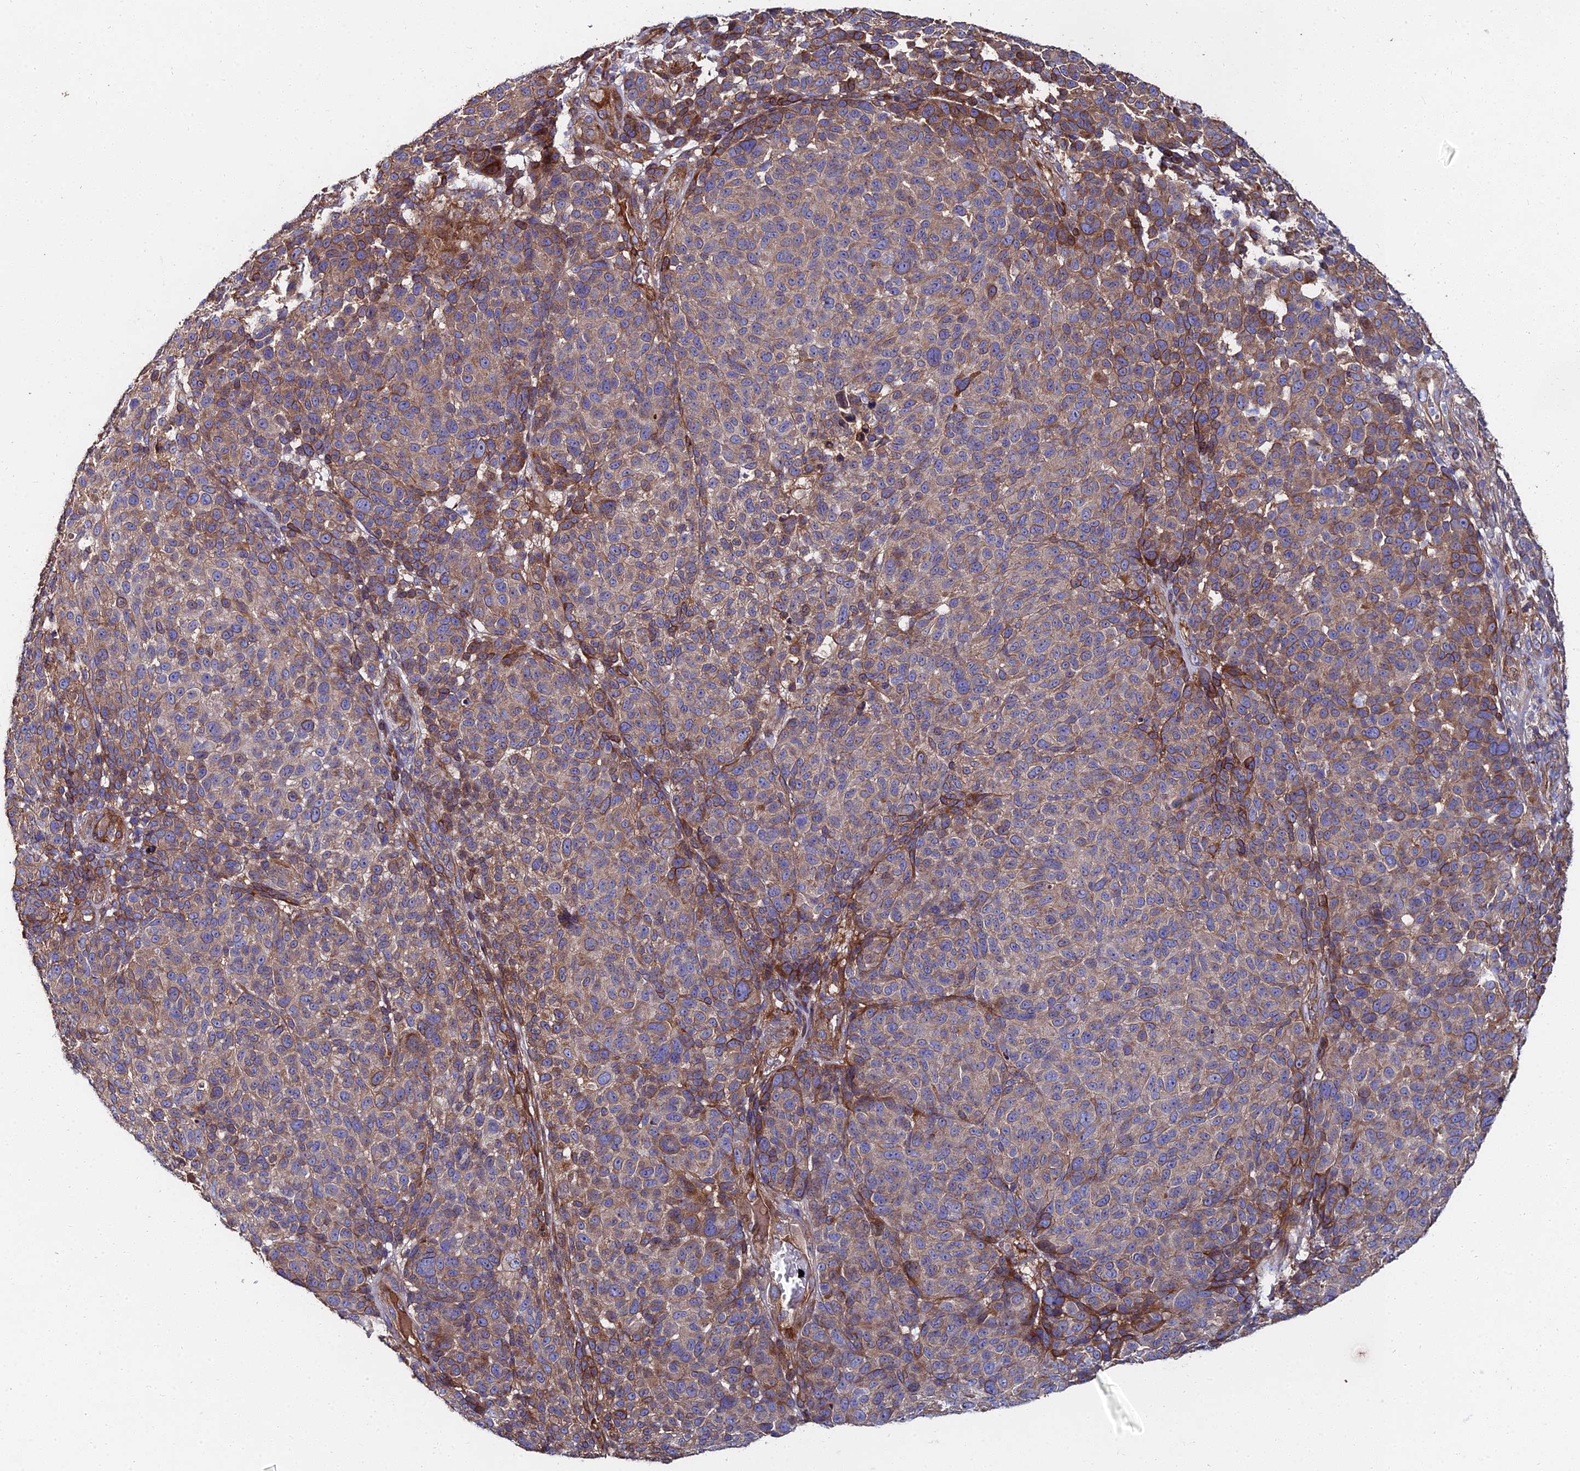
{"staining": {"intensity": "moderate", "quantity": "25%-75%", "location": "cytoplasmic/membranous"}, "tissue": "melanoma", "cell_type": "Tumor cells", "image_type": "cancer", "snomed": [{"axis": "morphology", "description": "Malignant melanoma, NOS"}, {"axis": "topography", "description": "Skin"}], "caption": "A medium amount of moderate cytoplasmic/membranous staining is present in about 25%-75% of tumor cells in malignant melanoma tissue.", "gene": "EXT1", "patient": {"sex": "male", "age": 49}}